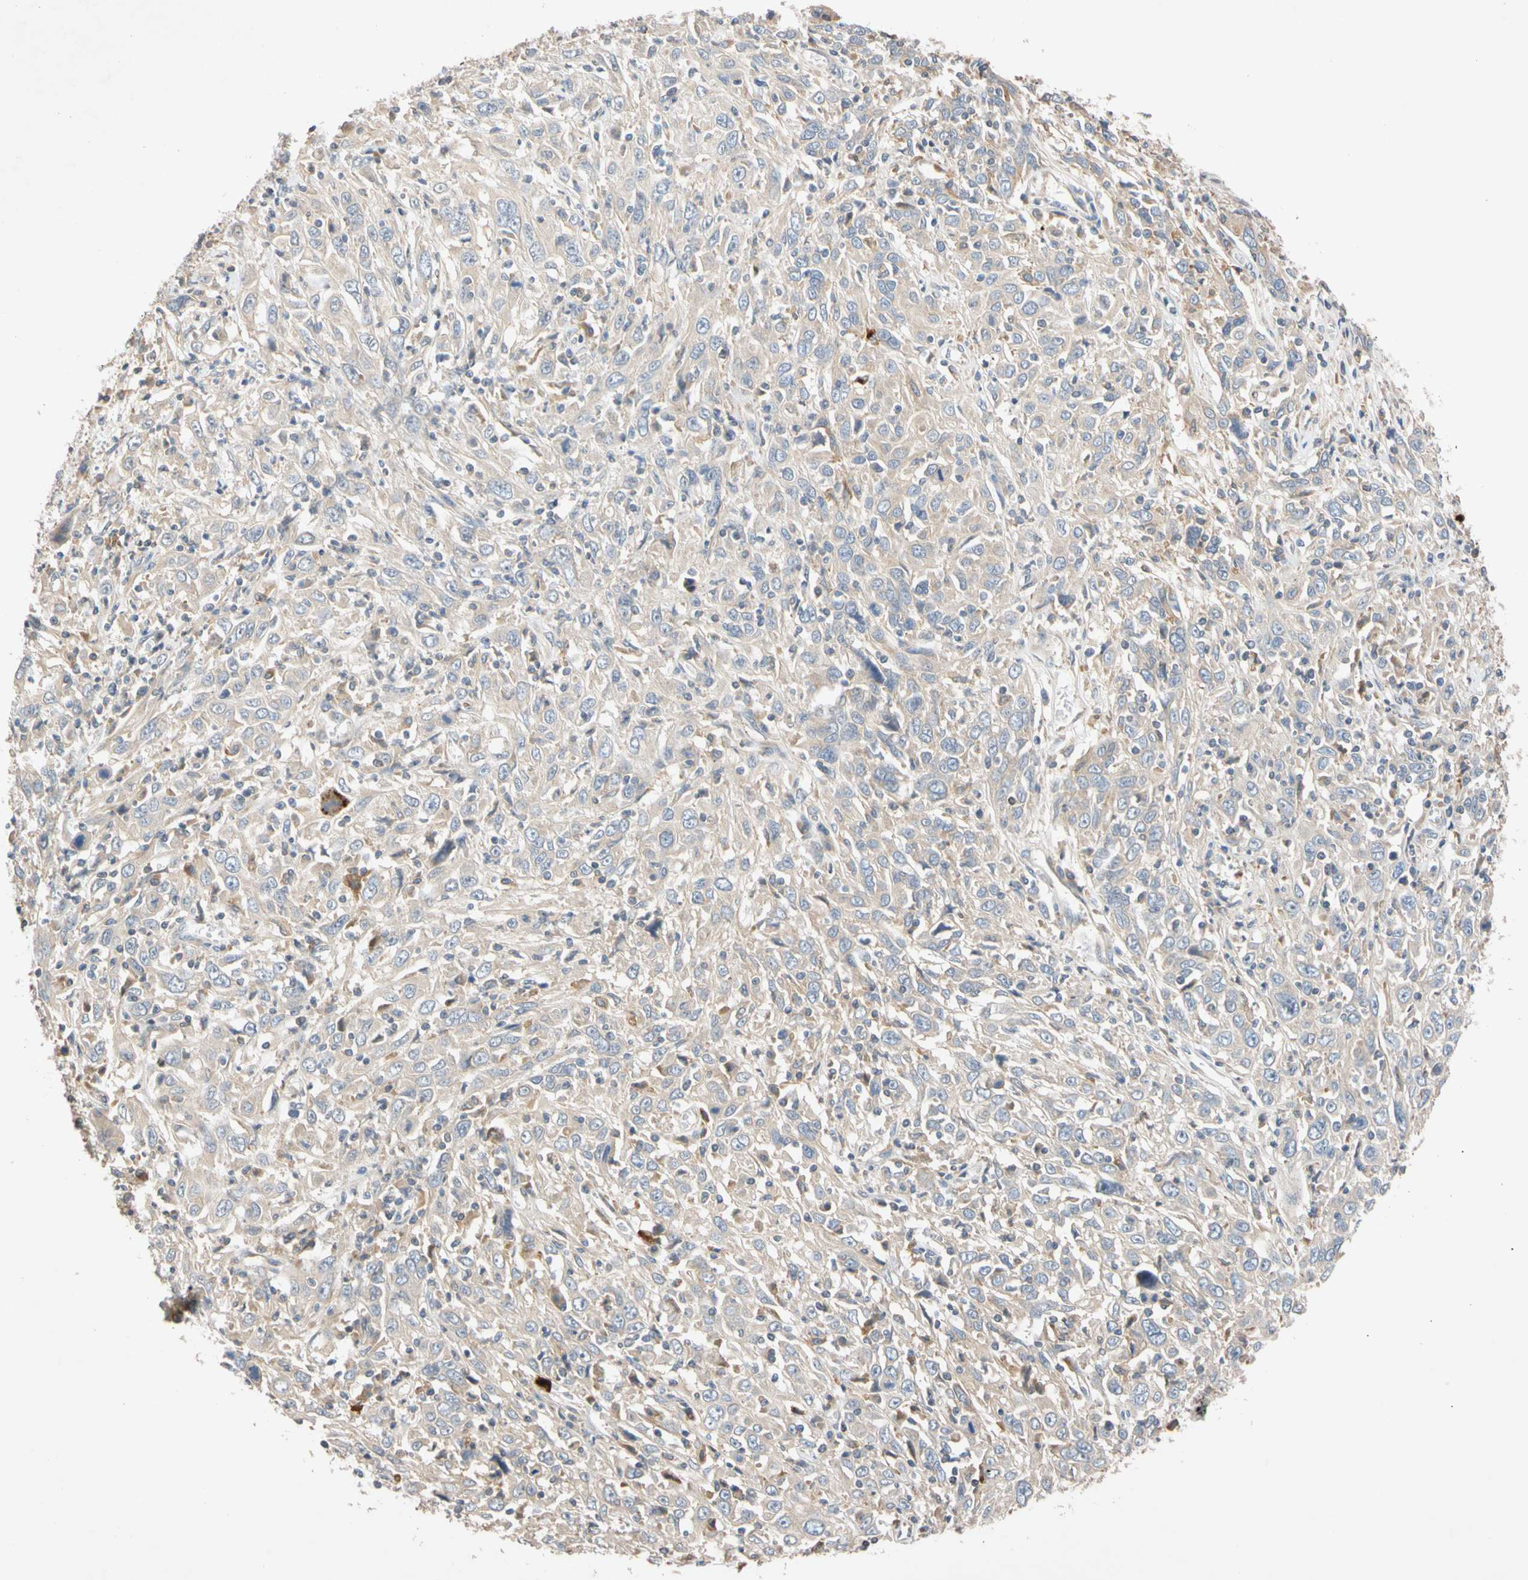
{"staining": {"intensity": "weak", "quantity": "25%-75%", "location": "cytoplasmic/membranous"}, "tissue": "cervical cancer", "cell_type": "Tumor cells", "image_type": "cancer", "snomed": [{"axis": "morphology", "description": "Squamous cell carcinoma, NOS"}, {"axis": "topography", "description": "Cervix"}], "caption": "Immunohistochemistry (IHC) image of cervical cancer stained for a protein (brown), which shows low levels of weak cytoplasmic/membranous expression in approximately 25%-75% of tumor cells.", "gene": "CNST", "patient": {"sex": "female", "age": 46}}